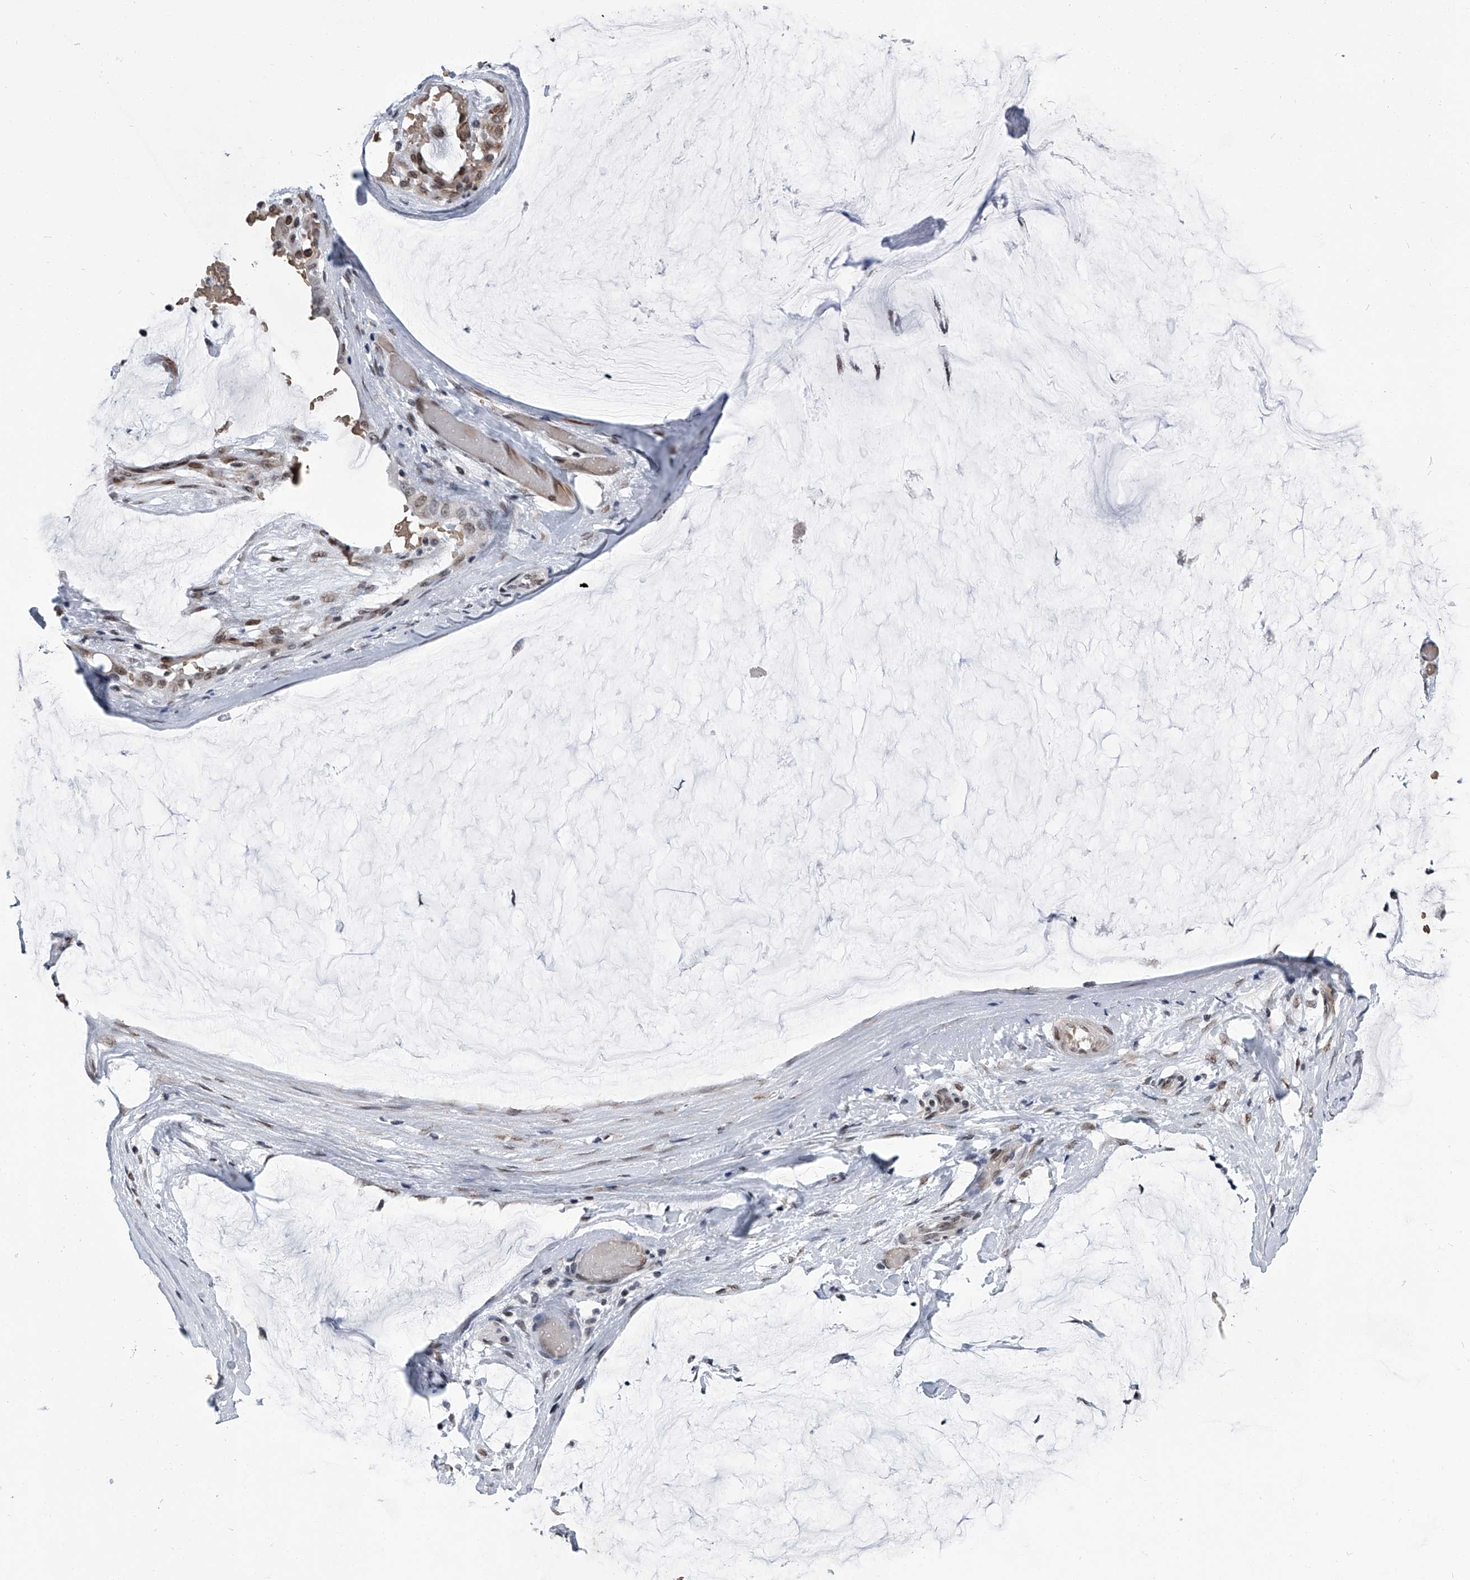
{"staining": {"intensity": "moderate", "quantity": "25%-75%", "location": "cytoplasmic/membranous,nuclear"}, "tissue": "ovarian cancer", "cell_type": "Tumor cells", "image_type": "cancer", "snomed": [{"axis": "morphology", "description": "Cystadenocarcinoma, mucinous, NOS"}, {"axis": "topography", "description": "Ovary"}], "caption": "The photomicrograph reveals staining of ovarian mucinous cystadenocarcinoma, revealing moderate cytoplasmic/membranous and nuclear protein expression (brown color) within tumor cells.", "gene": "SIM2", "patient": {"sex": "female", "age": 39}}